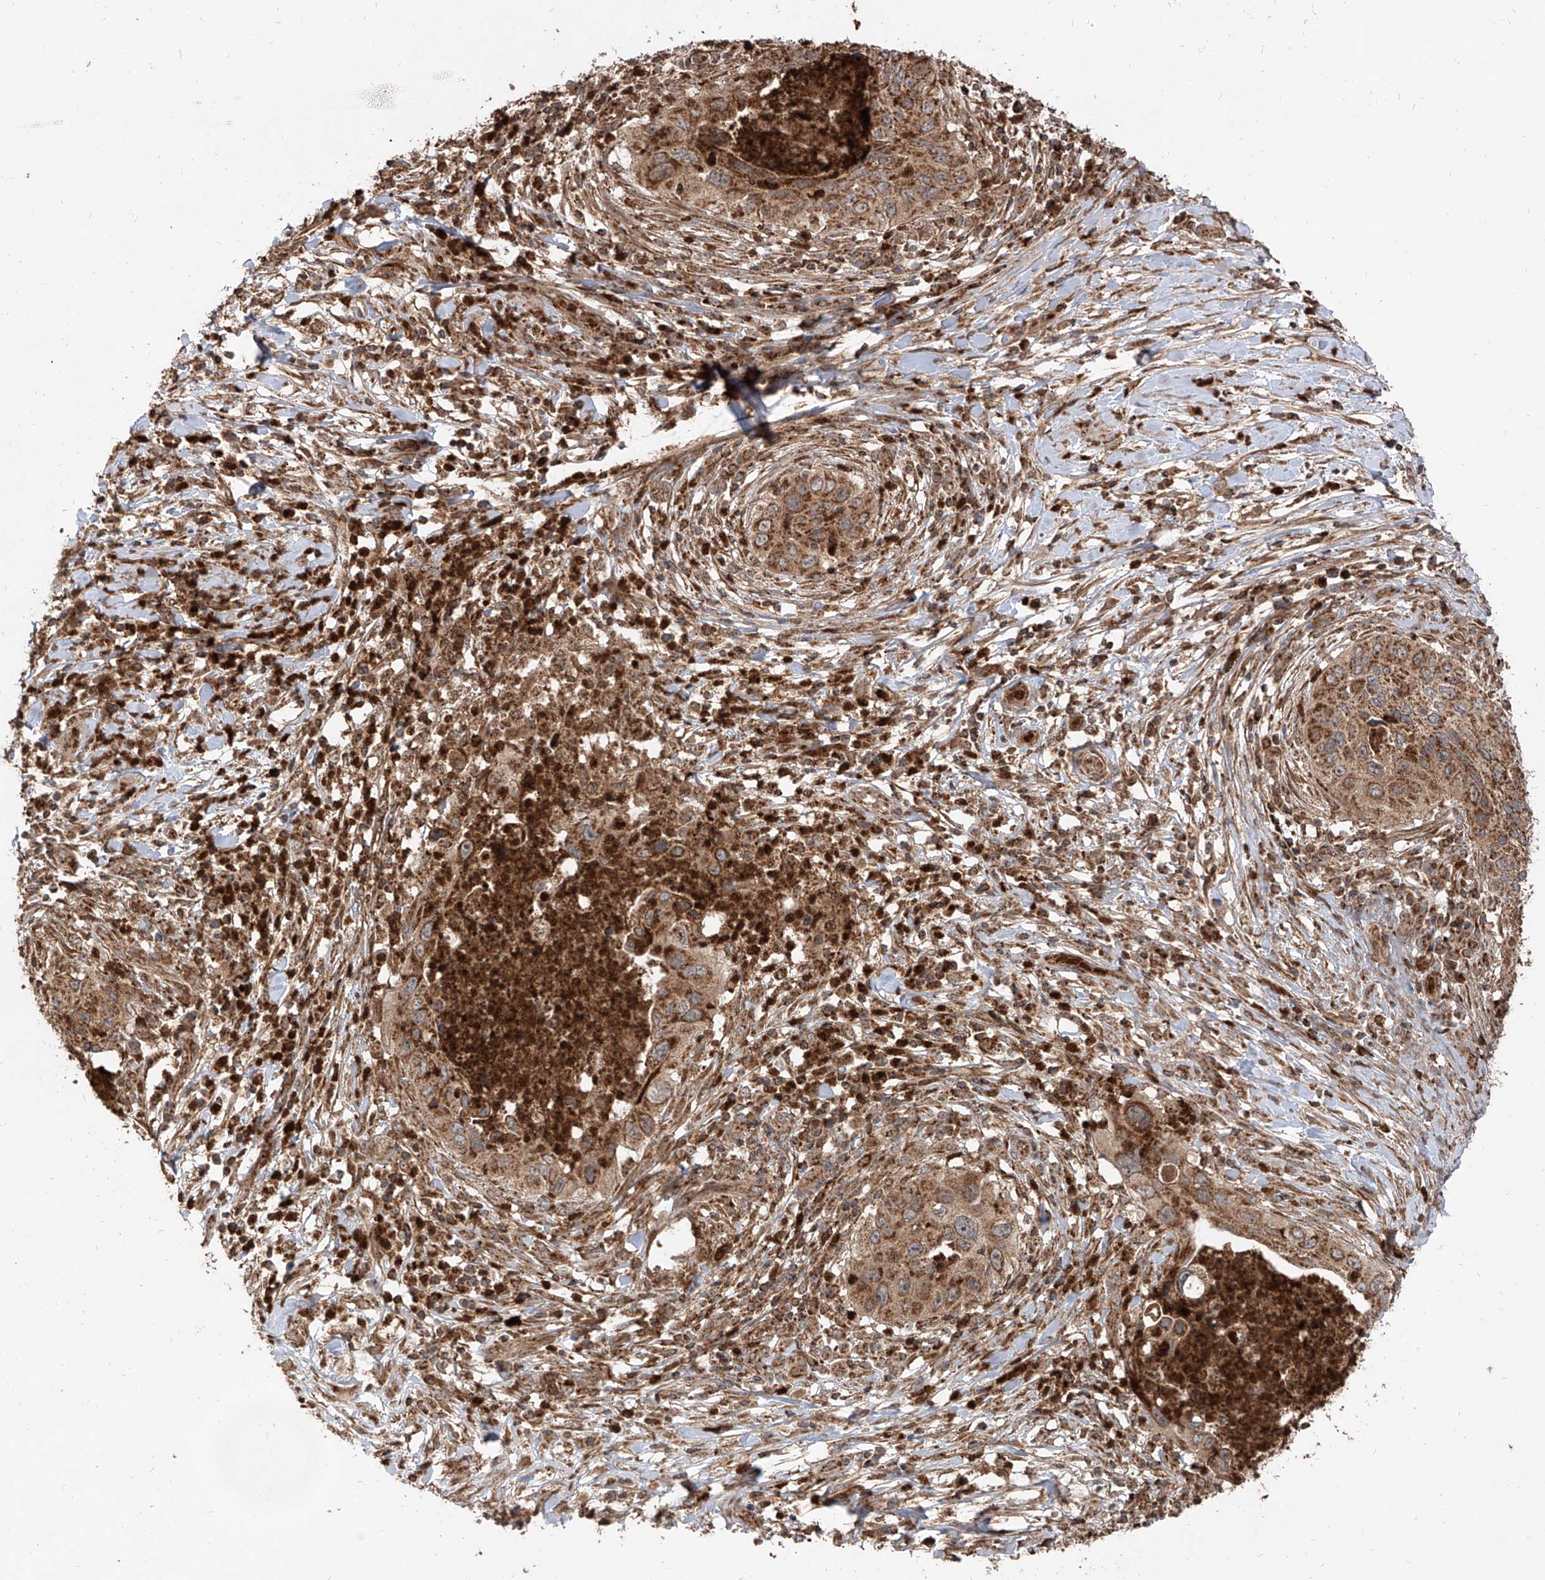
{"staining": {"intensity": "moderate", "quantity": ">75%", "location": "cytoplasmic/membranous"}, "tissue": "cervical cancer", "cell_type": "Tumor cells", "image_type": "cancer", "snomed": [{"axis": "morphology", "description": "Squamous cell carcinoma, NOS"}, {"axis": "topography", "description": "Cervix"}], "caption": "Brown immunohistochemical staining in cervical cancer displays moderate cytoplasmic/membranous positivity in about >75% of tumor cells. Immunohistochemistry stains the protein of interest in brown and the nuclei are stained blue.", "gene": "AIM2", "patient": {"sex": "female", "age": 38}}